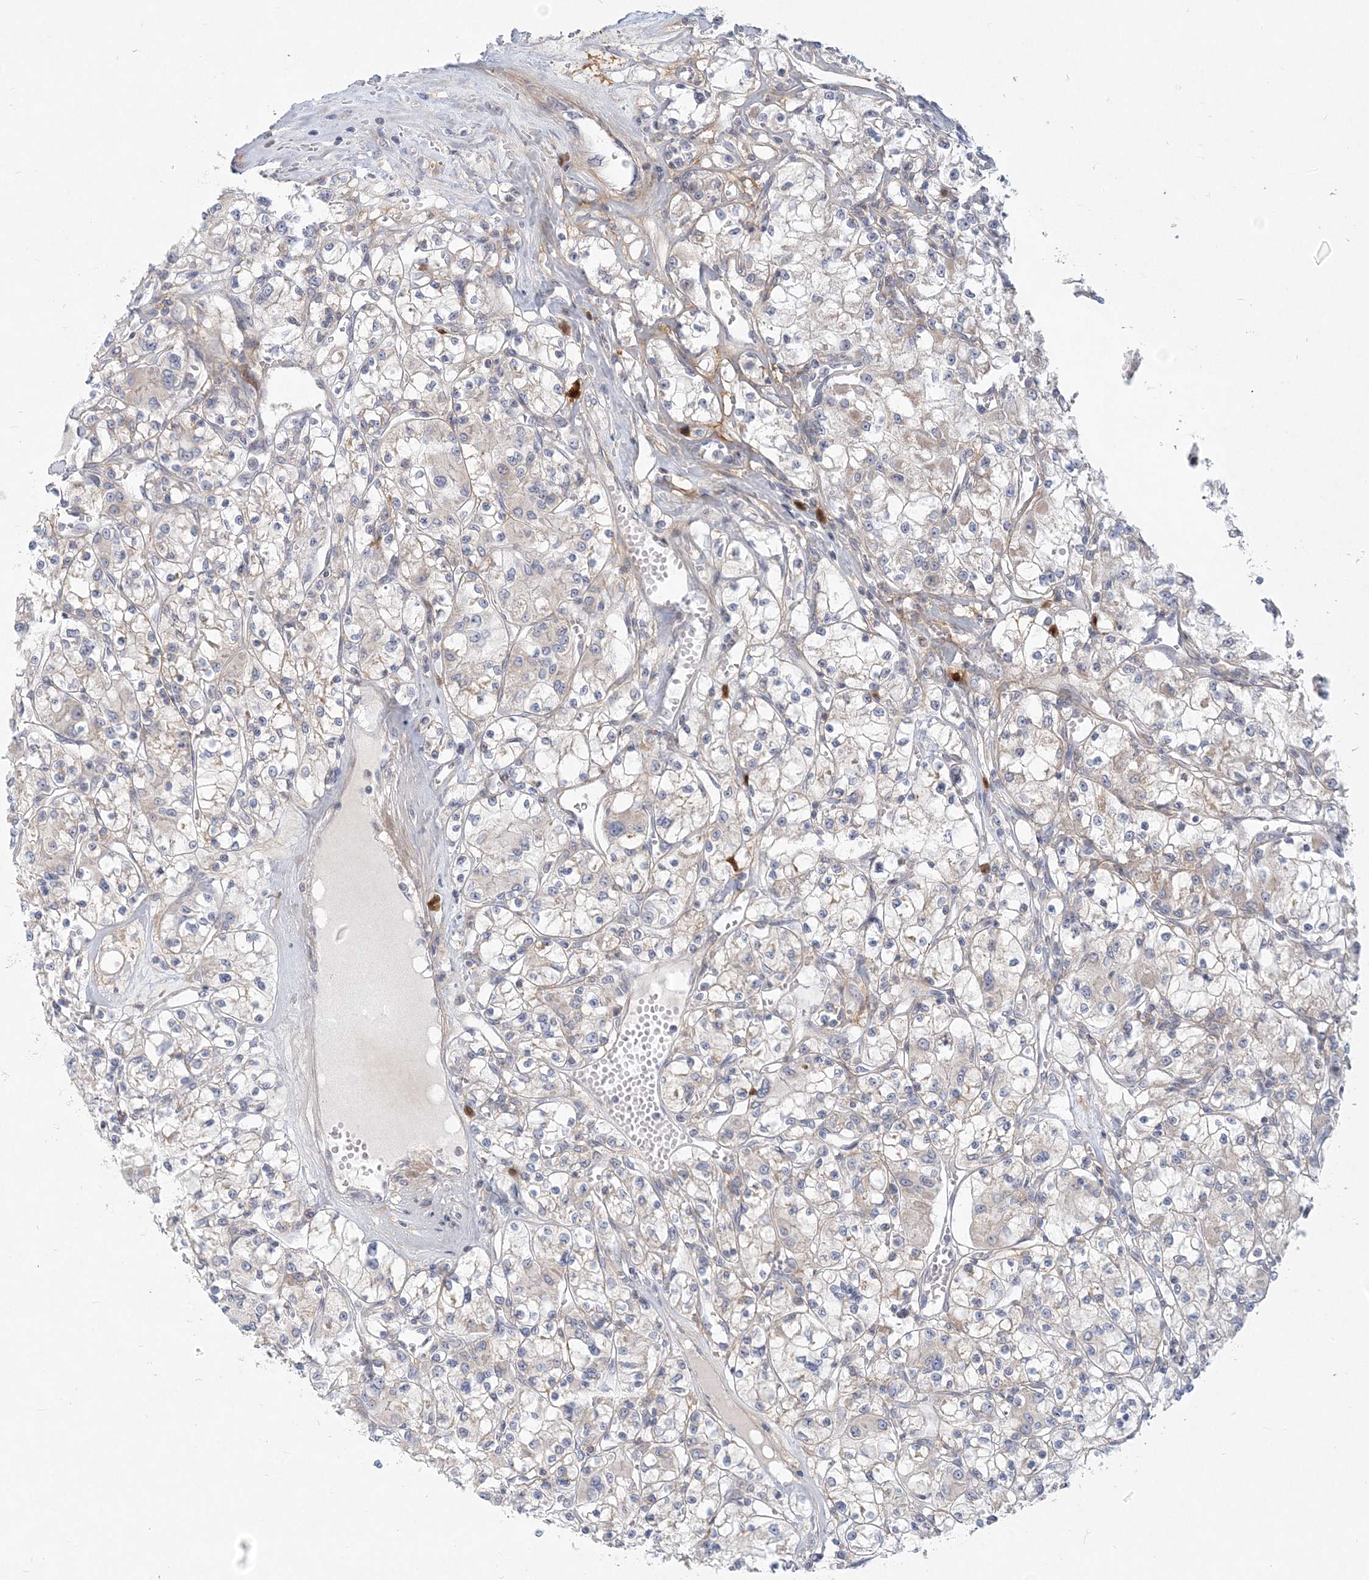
{"staining": {"intensity": "negative", "quantity": "none", "location": "none"}, "tissue": "renal cancer", "cell_type": "Tumor cells", "image_type": "cancer", "snomed": [{"axis": "morphology", "description": "Adenocarcinoma, NOS"}, {"axis": "topography", "description": "Kidney"}], "caption": "This is an immunohistochemistry micrograph of human renal cancer (adenocarcinoma). There is no staining in tumor cells.", "gene": "GMPPA", "patient": {"sex": "female", "age": 59}}